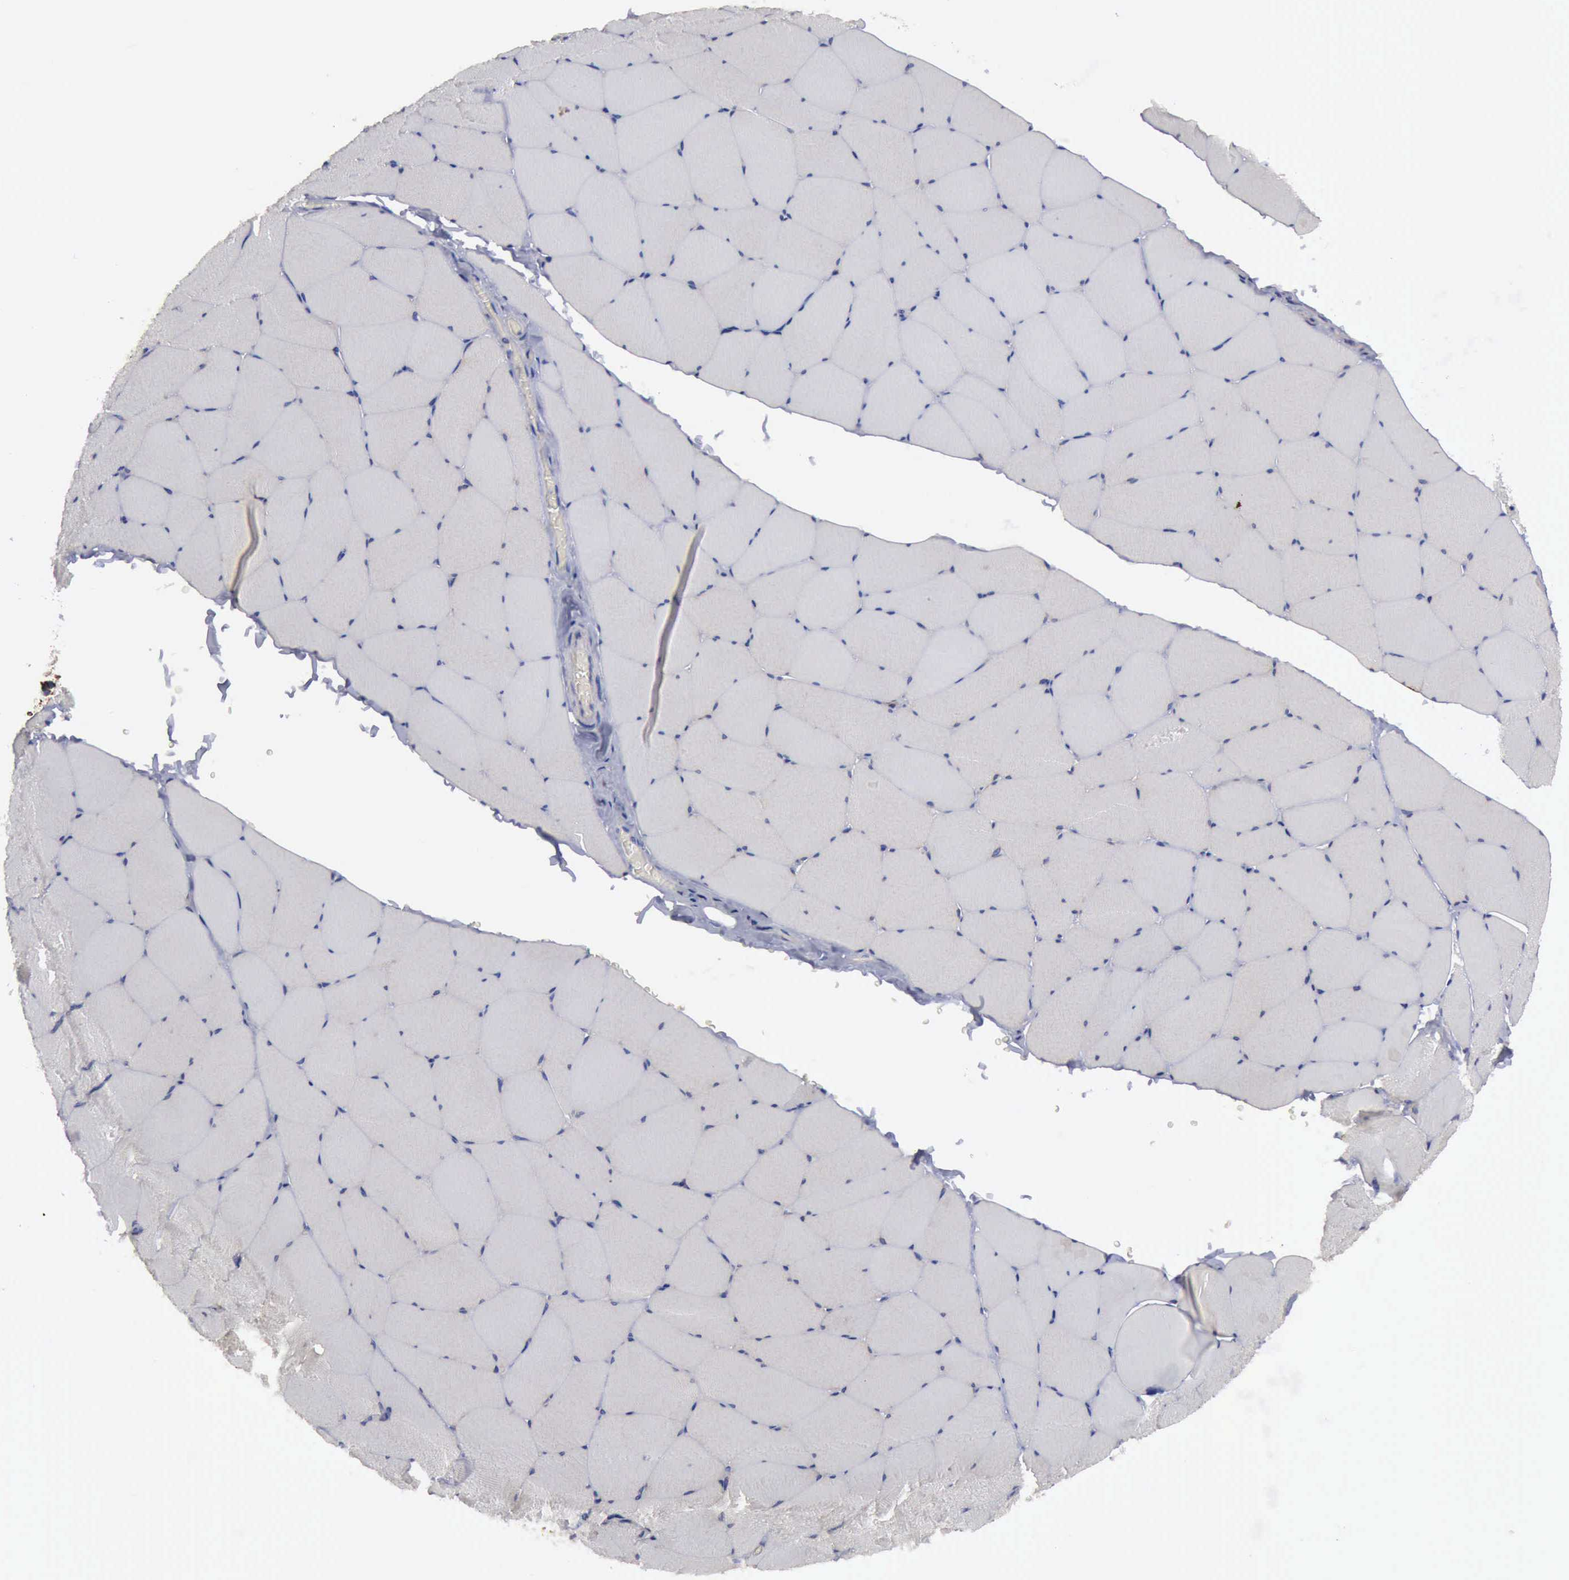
{"staining": {"intensity": "moderate", "quantity": "<25%", "location": "cytoplasmic/membranous"}, "tissue": "skeletal muscle", "cell_type": "Myocytes", "image_type": "normal", "snomed": [{"axis": "morphology", "description": "Normal tissue, NOS"}, {"axis": "topography", "description": "Skeletal muscle"}, {"axis": "topography", "description": "Salivary gland"}], "caption": "Approximately <25% of myocytes in unremarkable human skeletal muscle show moderate cytoplasmic/membranous protein expression as visualized by brown immunohistochemical staining.", "gene": "RDX", "patient": {"sex": "male", "age": 62}}